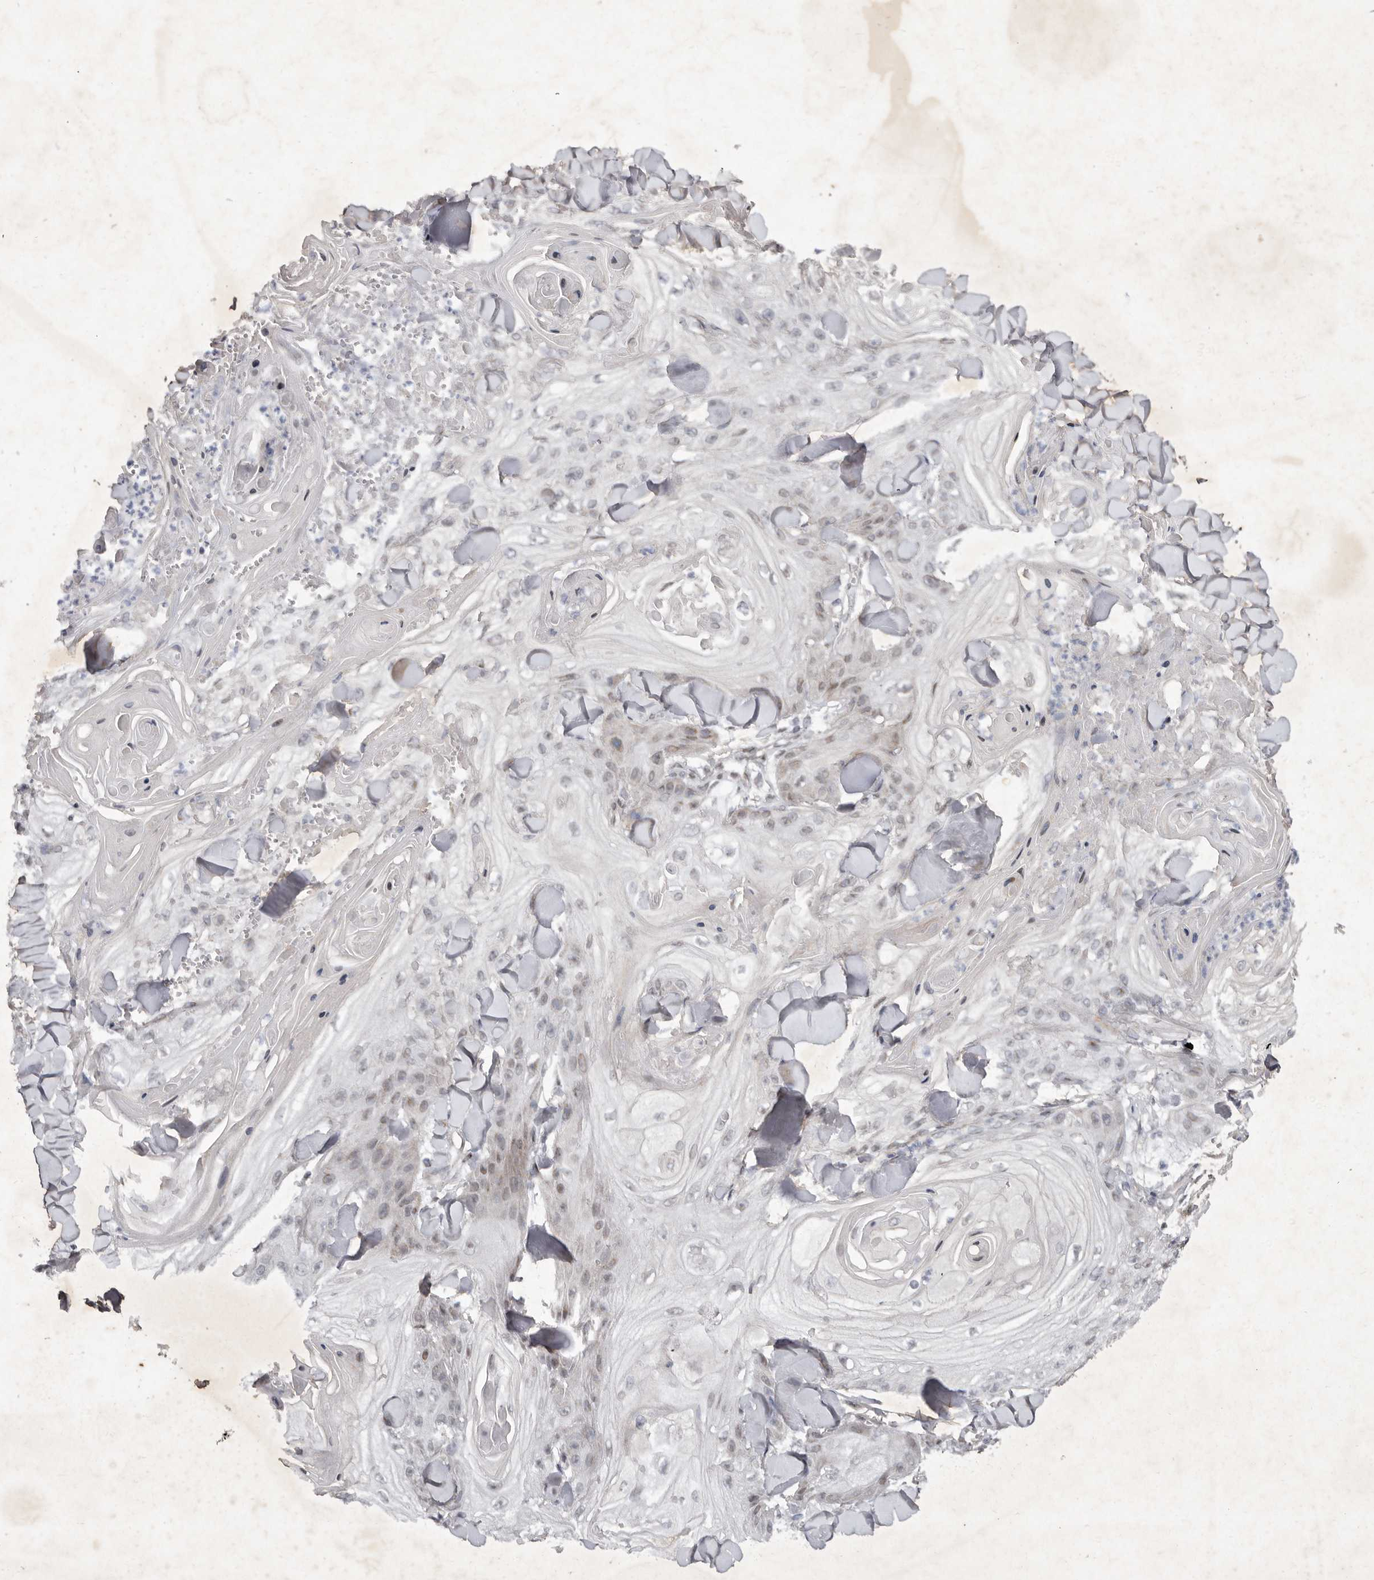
{"staining": {"intensity": "weak", "quantity": "<25%", "location": "cytoplasmic/membranous"}, "tissue": "skin cancer", "cell_type": "Tumor cells", "image_type": "cancer", "snomed": [{"axis": "morphology", "description": "Squamous cell carcinoma, NOS"}, {"axis": "topography", "description": "Skin"}], "caption": "There is no significant positivity in tumor cells of squamous cell carcinoma (skin). Brightfield microscopy of IHC stained with DAB (3,3'-diaminobenzidine) (brown) and hematoxylin (blue), captured at high magnification.", "gene": "ABL1", "patient": {"sex": "male", "age": 74}}